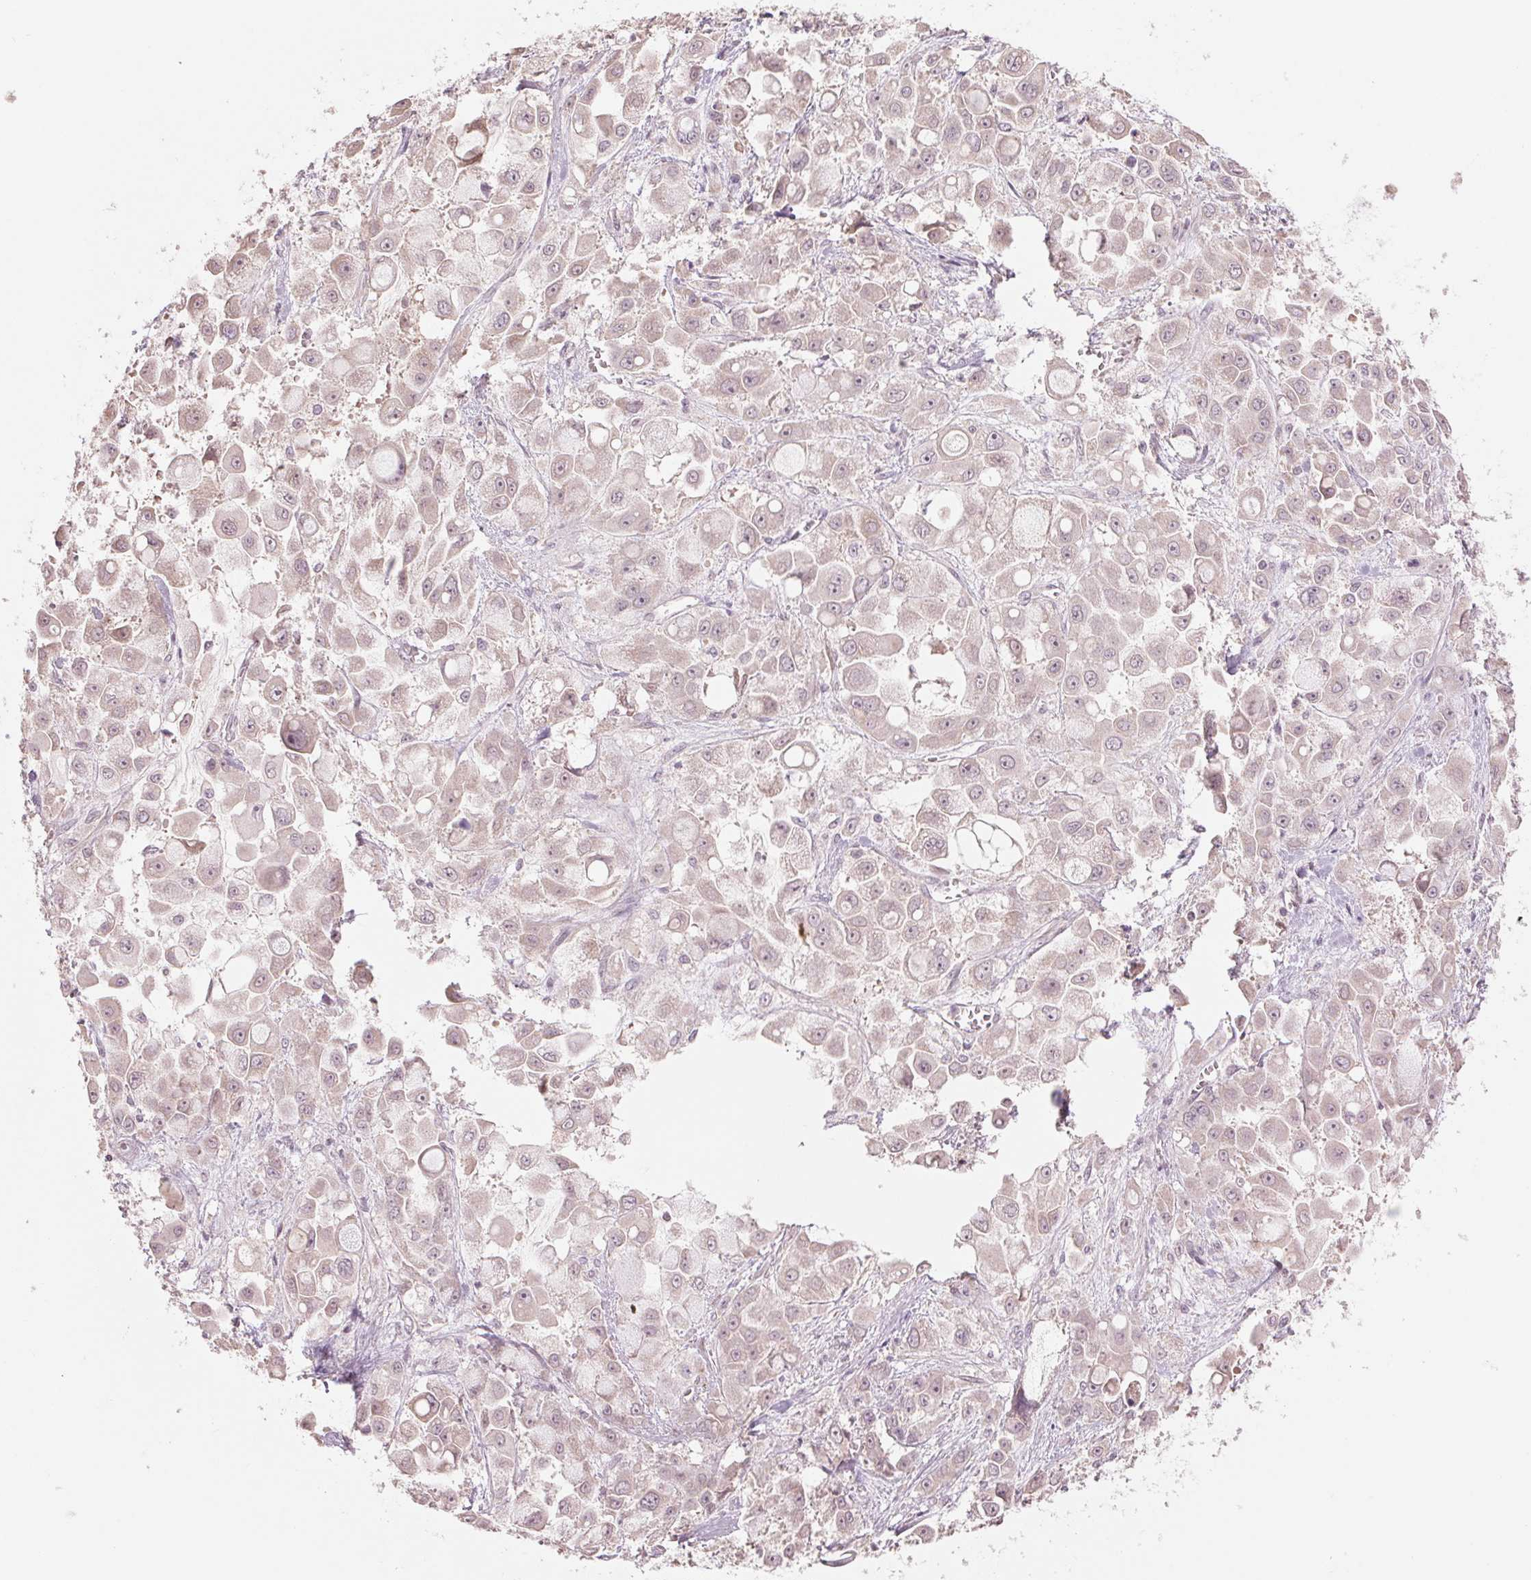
{"staining": {"intensity": "negative", "quantity": "none", "location": "none"}, "tissue": "stomach cancer", "cell_type": "Tumor cells", "image_type": "cancer", "snomed": [{"axis": "morphology", "description": "Adenocarcinoma, NOS"}, {"axis": "topography", "description": "Stomach"}], "caption": "Tumor cells are negative for brown protein staining in stomach cancer. (DAB (3,3'-diaminobenzidine) immunohistochemistry (IHC) visualized using brightfield microscopy, high magnification).", "gene": "PPIA", "patient": {"sex": "female", "age": 76}}